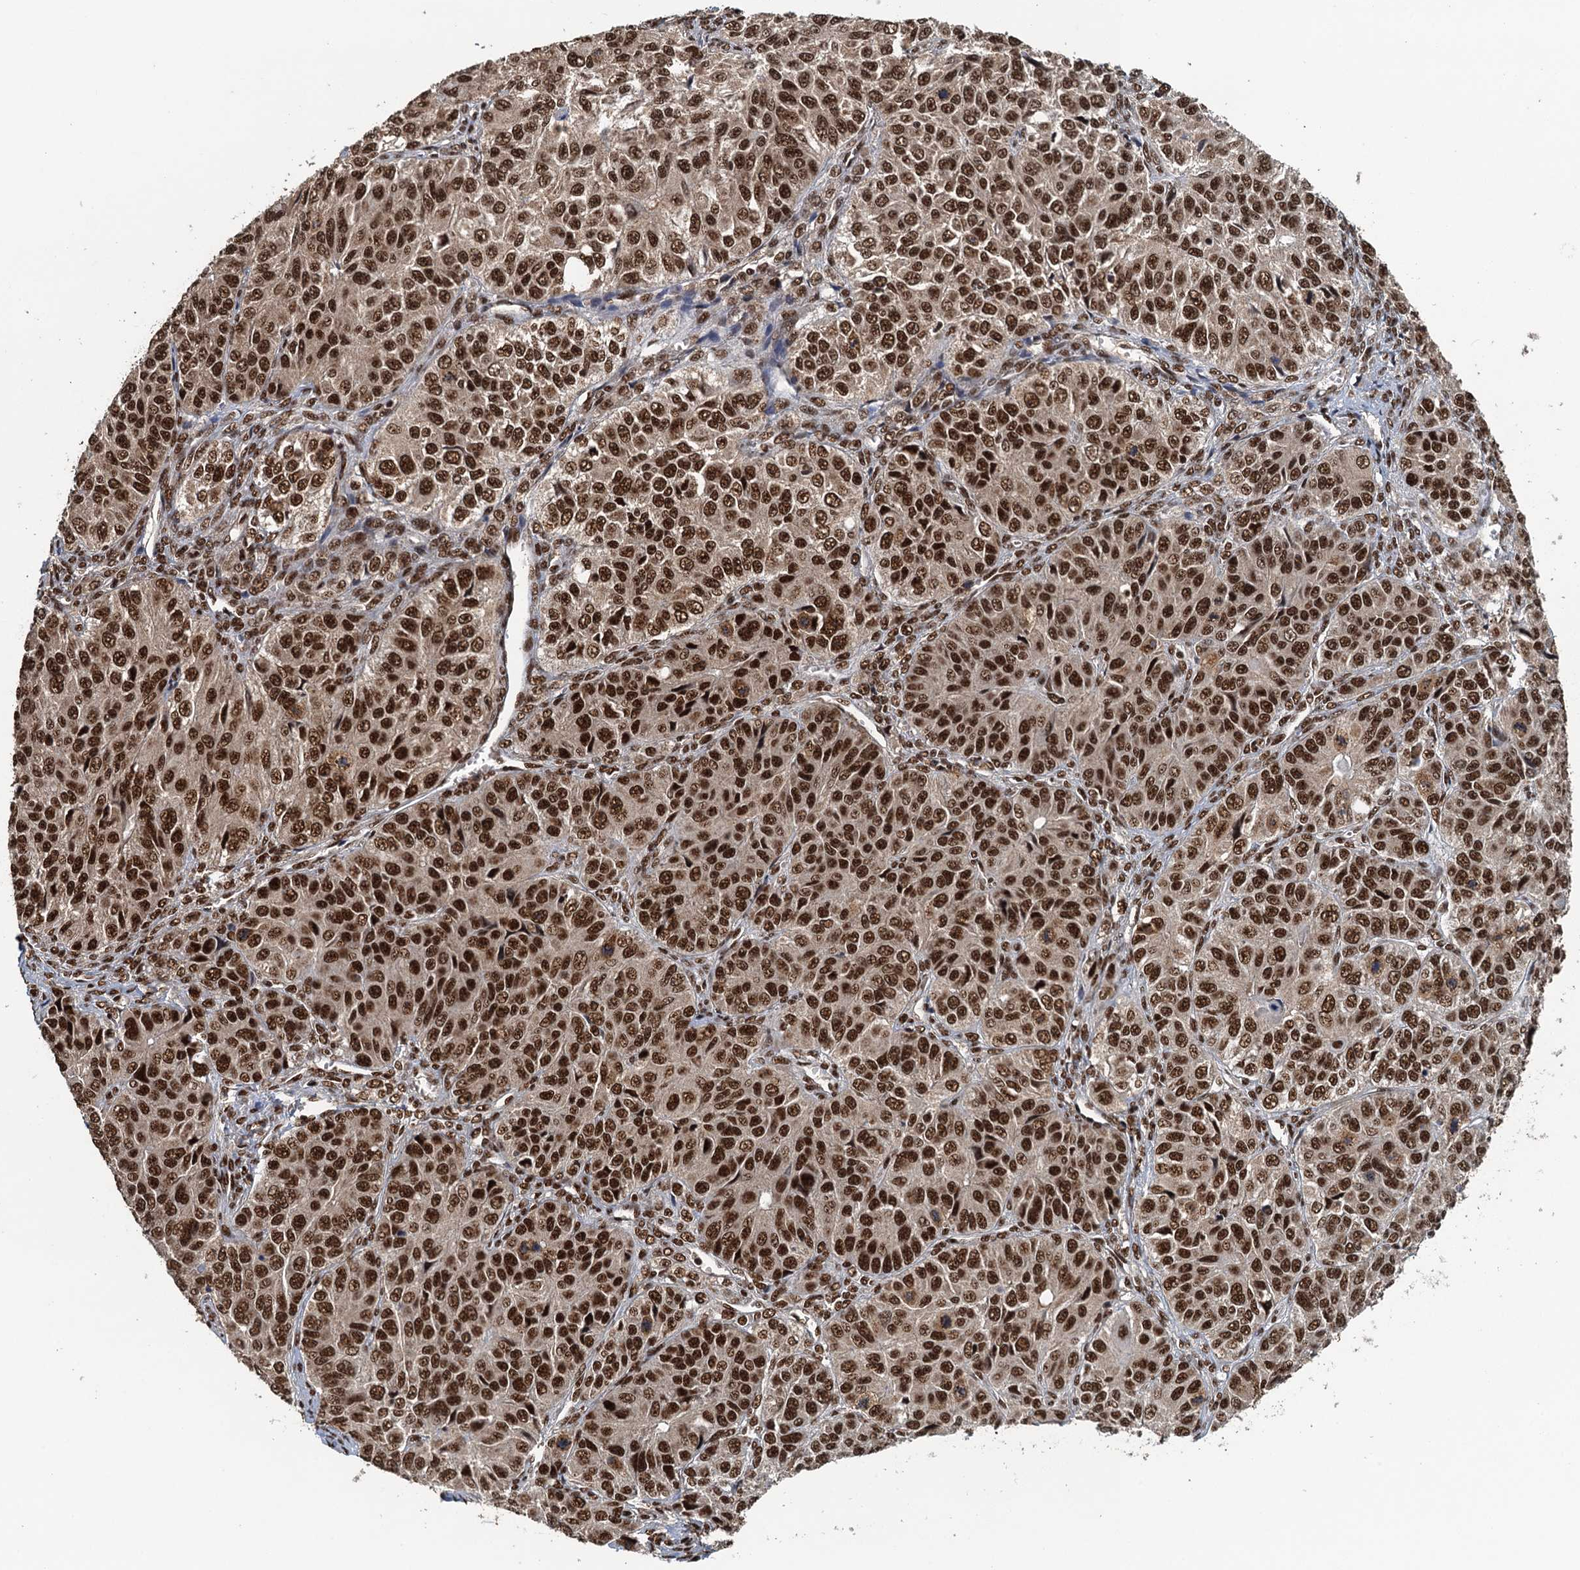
{"staining": {"intensity": "moderate", "quantity": ">75%", "location": "nuclear"}, "tissue": "ovarian cancer", "cell_type": "Tumor cells", "image_type": "cancer", "snomed": [{"axis": "morphology", "description": "Carcinoma, endometroid"}, {"axis": "topography", "description": "Ovary"}], "caption": "Immunohistochemical staining of endometroid carcinoma (ovarian) shows medium levels of moderate nuclear protein expression in approximately >75% of tumor cells.", "gene": "ZC3H18", "patient": {"sex": "female", "age": 51}}